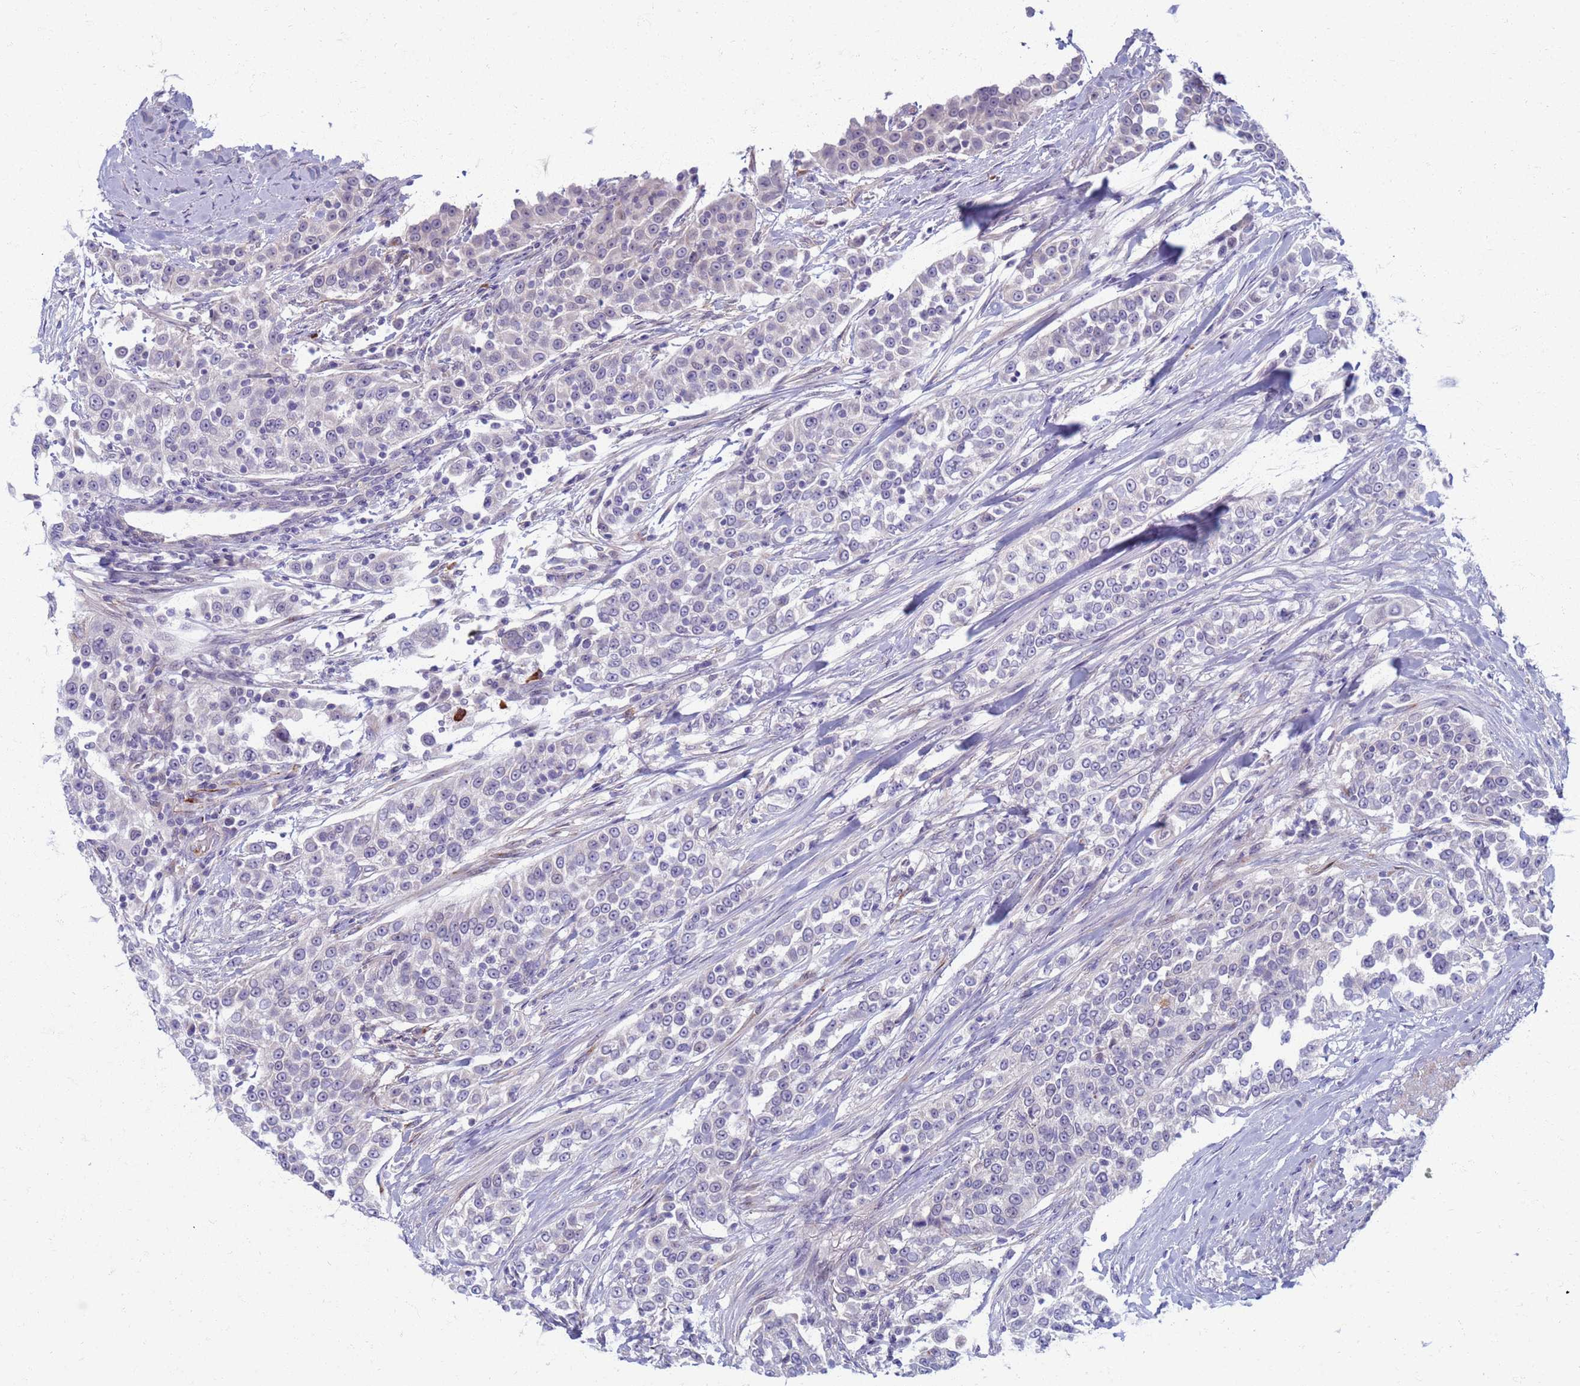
{"staining": {"intensity": "negative", "quantity": "none", "location": "none"}, "tissue": "urothelial cancer", "cell_type": "Tumor cells", "image_type": "cancer", "snomed": [{"axis": "morphology", "description": "Urothelial carcinoma, High grade"}, {"axis": "topography", "description": "Urinary bladder"}], "caption": "Immunohistochemistry (IHC) of human urothelial cancer exhibits no staining in tumor cells.", "gene": "CLCA2", "patient": {"sex": "female", "age": 80}}